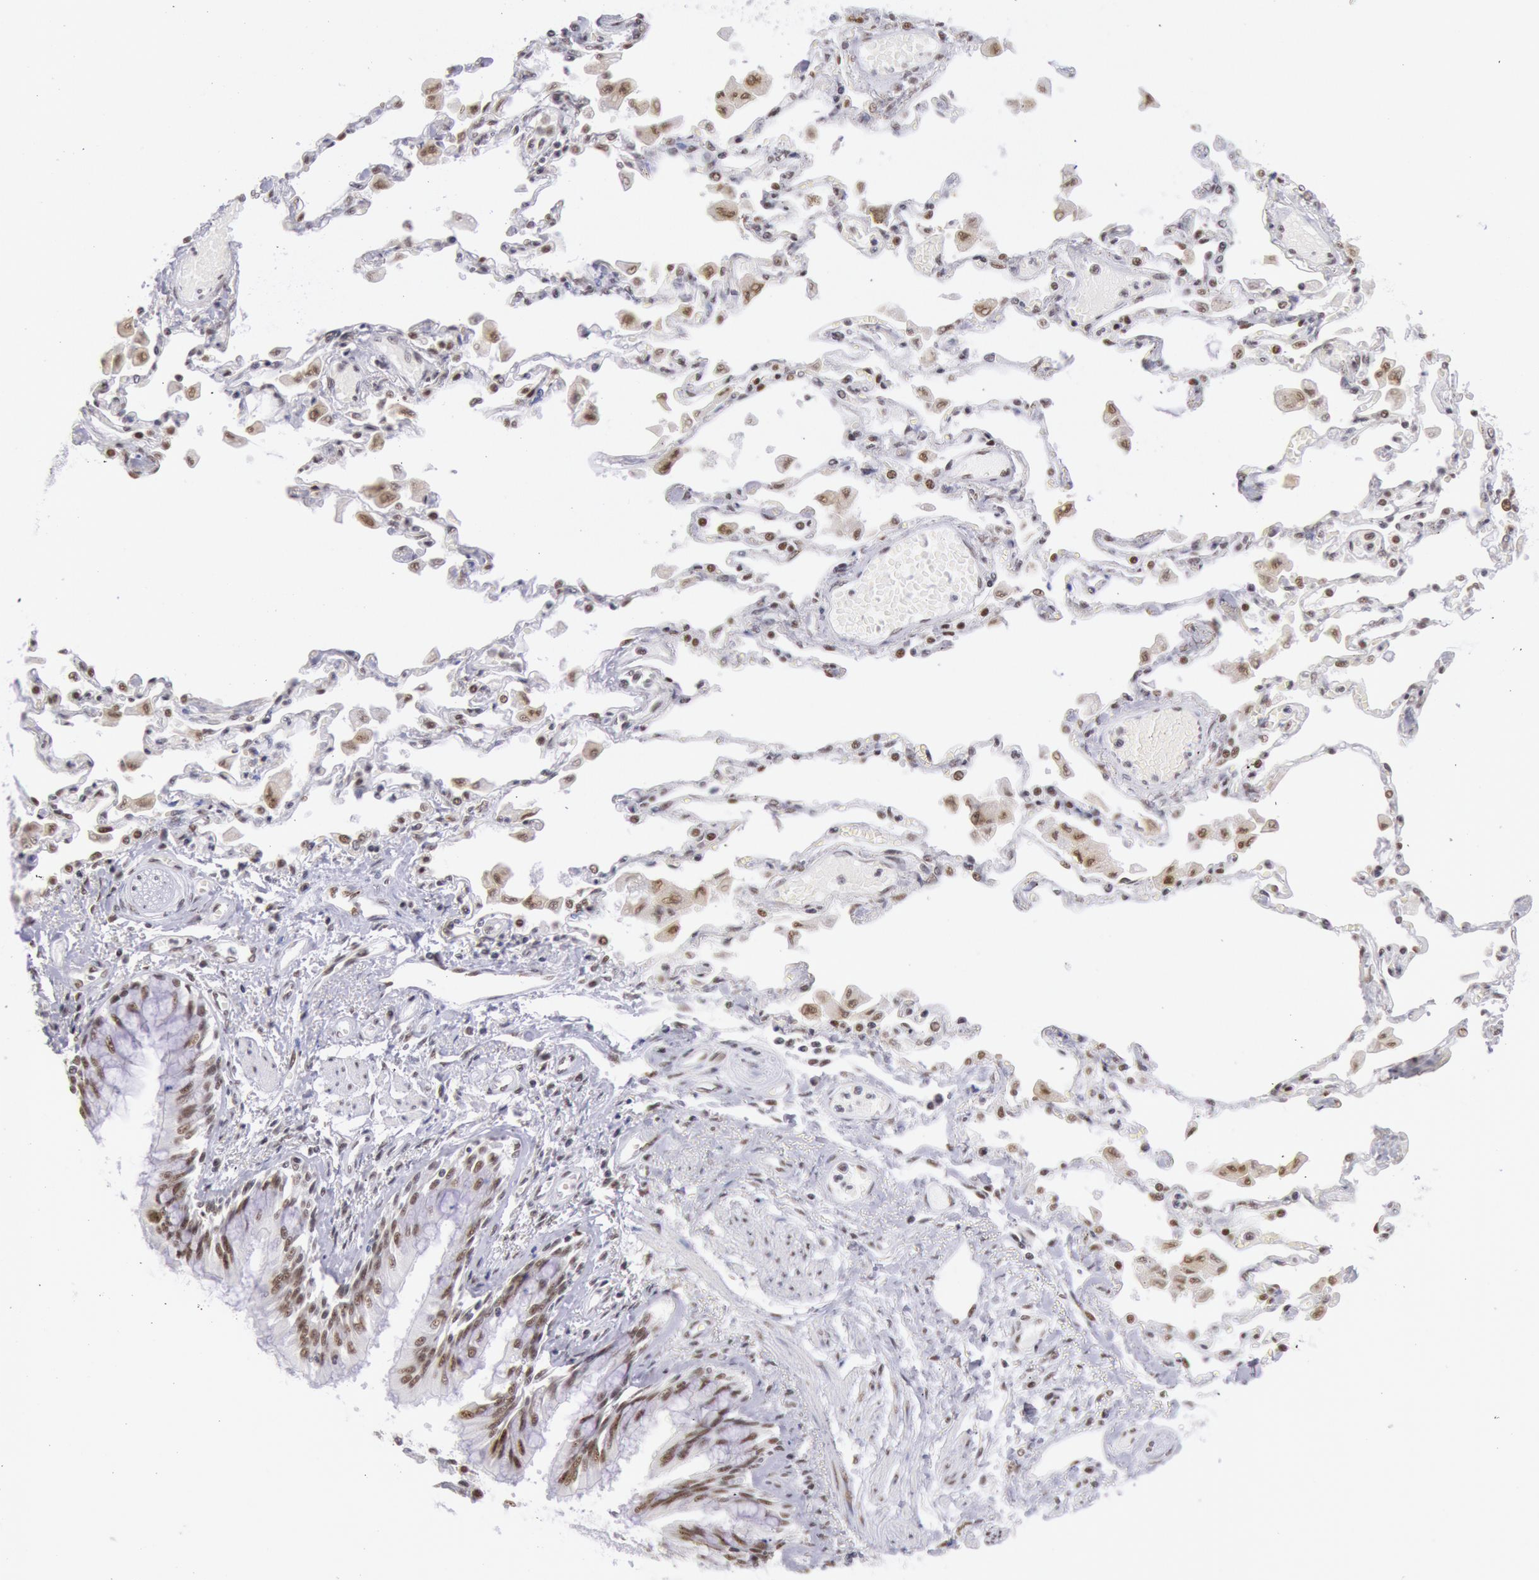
{"staining": {"intensity": "moderate", "quantity": ">75%", "location": "nuclear"}, "tissue": "adipose tissue", "cell_type": "Adipocytes", "image_type": "normal", "snomed": [{"axis": "morphology", "description": "Normal tissue, NOS"}, {"axis": "morphology", "description": "Adenocarcinoma, NOS"}, {"axis": "topography", "description": "Cartilage tissue"}, {"axis": "topography", "description": "Lung"}], "caption": "The immunohistochemical stain labels moderate nuclear expression in adipocytes of unremarkable adipose tissue. The protein of interest is stained brown, and the nuclei are stained in blue (DAB IHC with brightfield microscopy, high magnification).", "gene": "SNRPD3", "patient": {"sex": "female", "age": 67}}